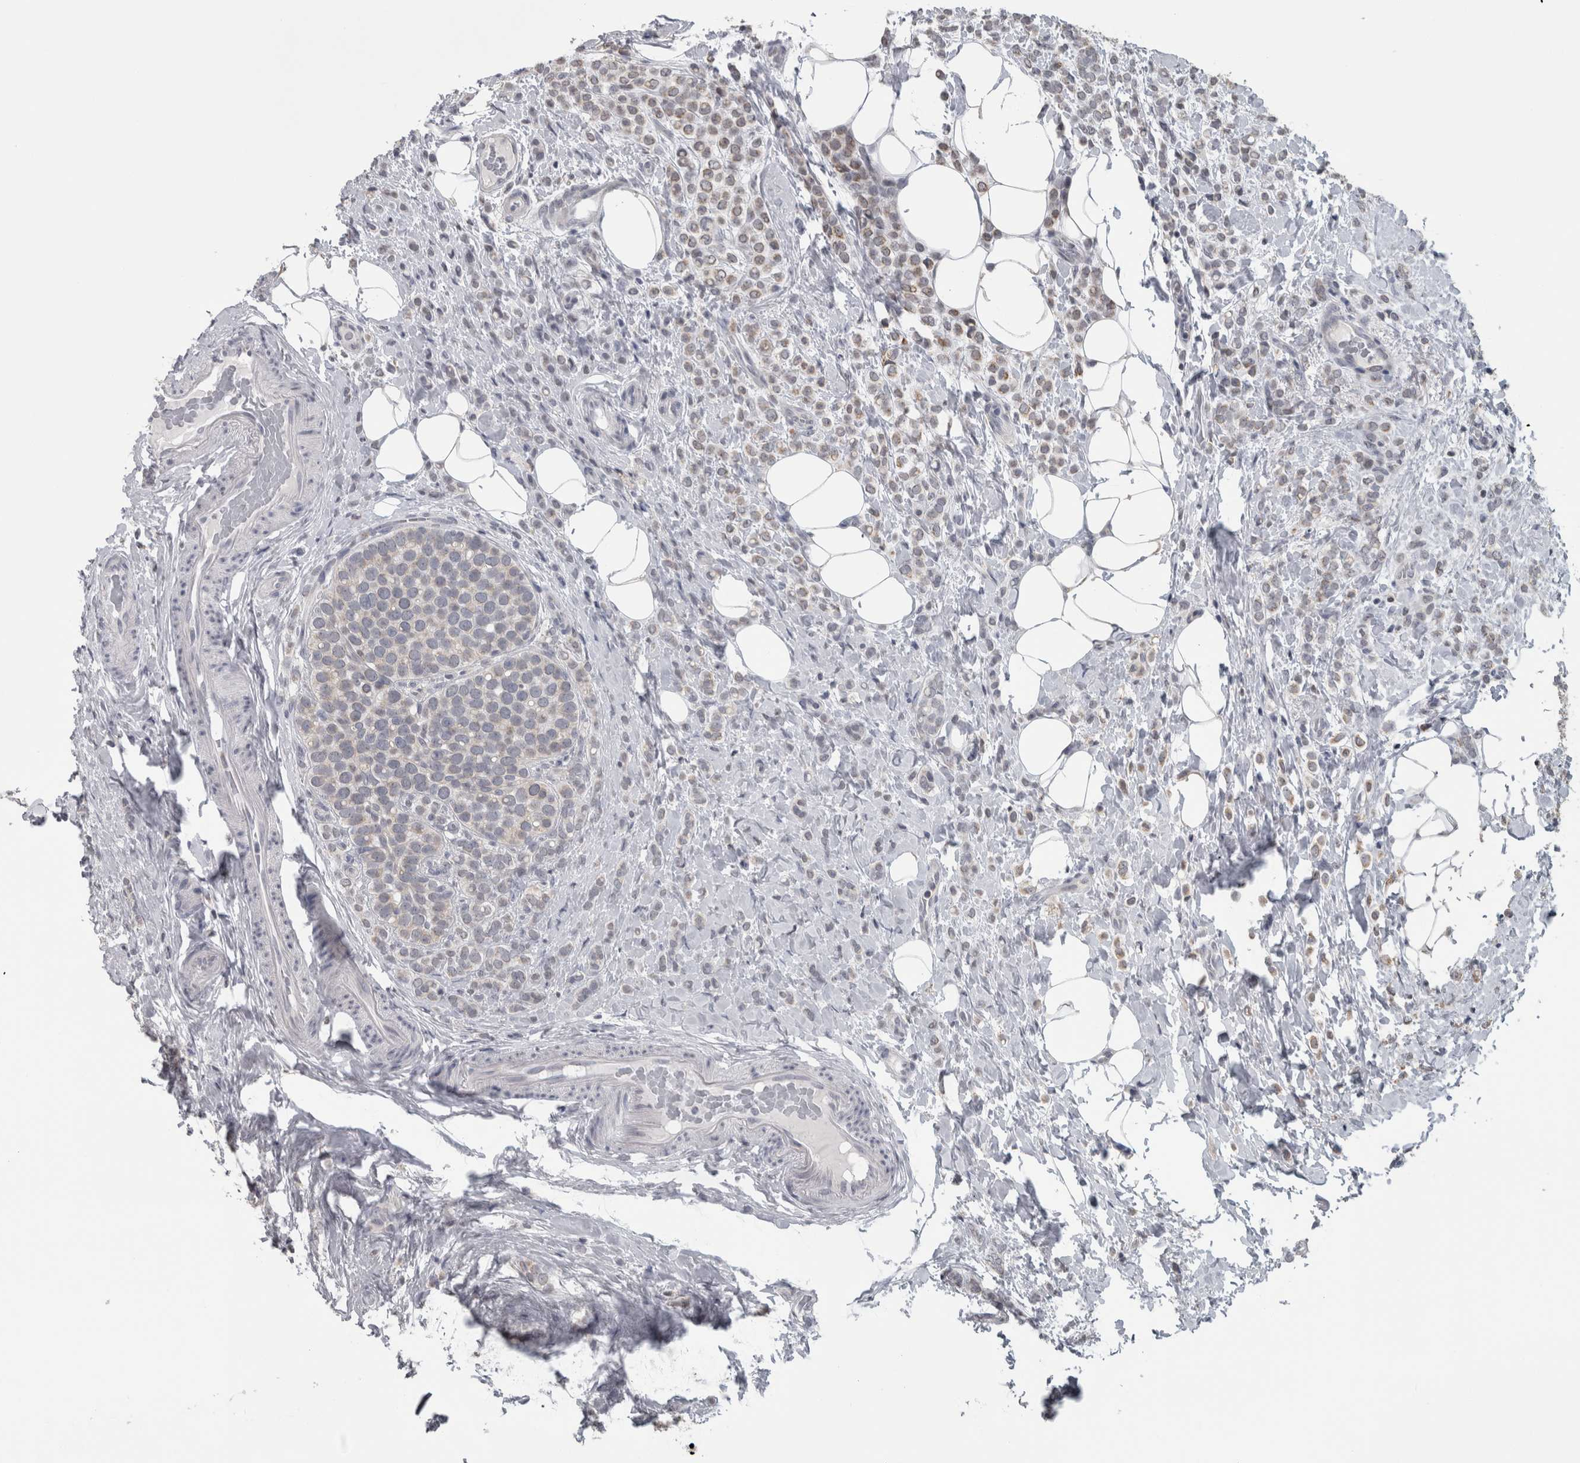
{"staining": {"intensity": "weak", "quantity": "25%-75%", "location": "cytoplasmic/membranous"}, "tissue": "breast cancer", "cell_type": "Tumor cells", "image_type": "cancer", "snomed": [{"axis": "morphology", "description": "Lobular carcinoma"}, {"axis": "topography", "description": "Breast"}], "caption": "Breast cancer stained for a protein (brown) reveals weak cytoplasmic/membranous positive expression in about 25%-75% of tumor cells.", "gene": "OR2K2", "patient": {"sex": "female", "age": 50}}